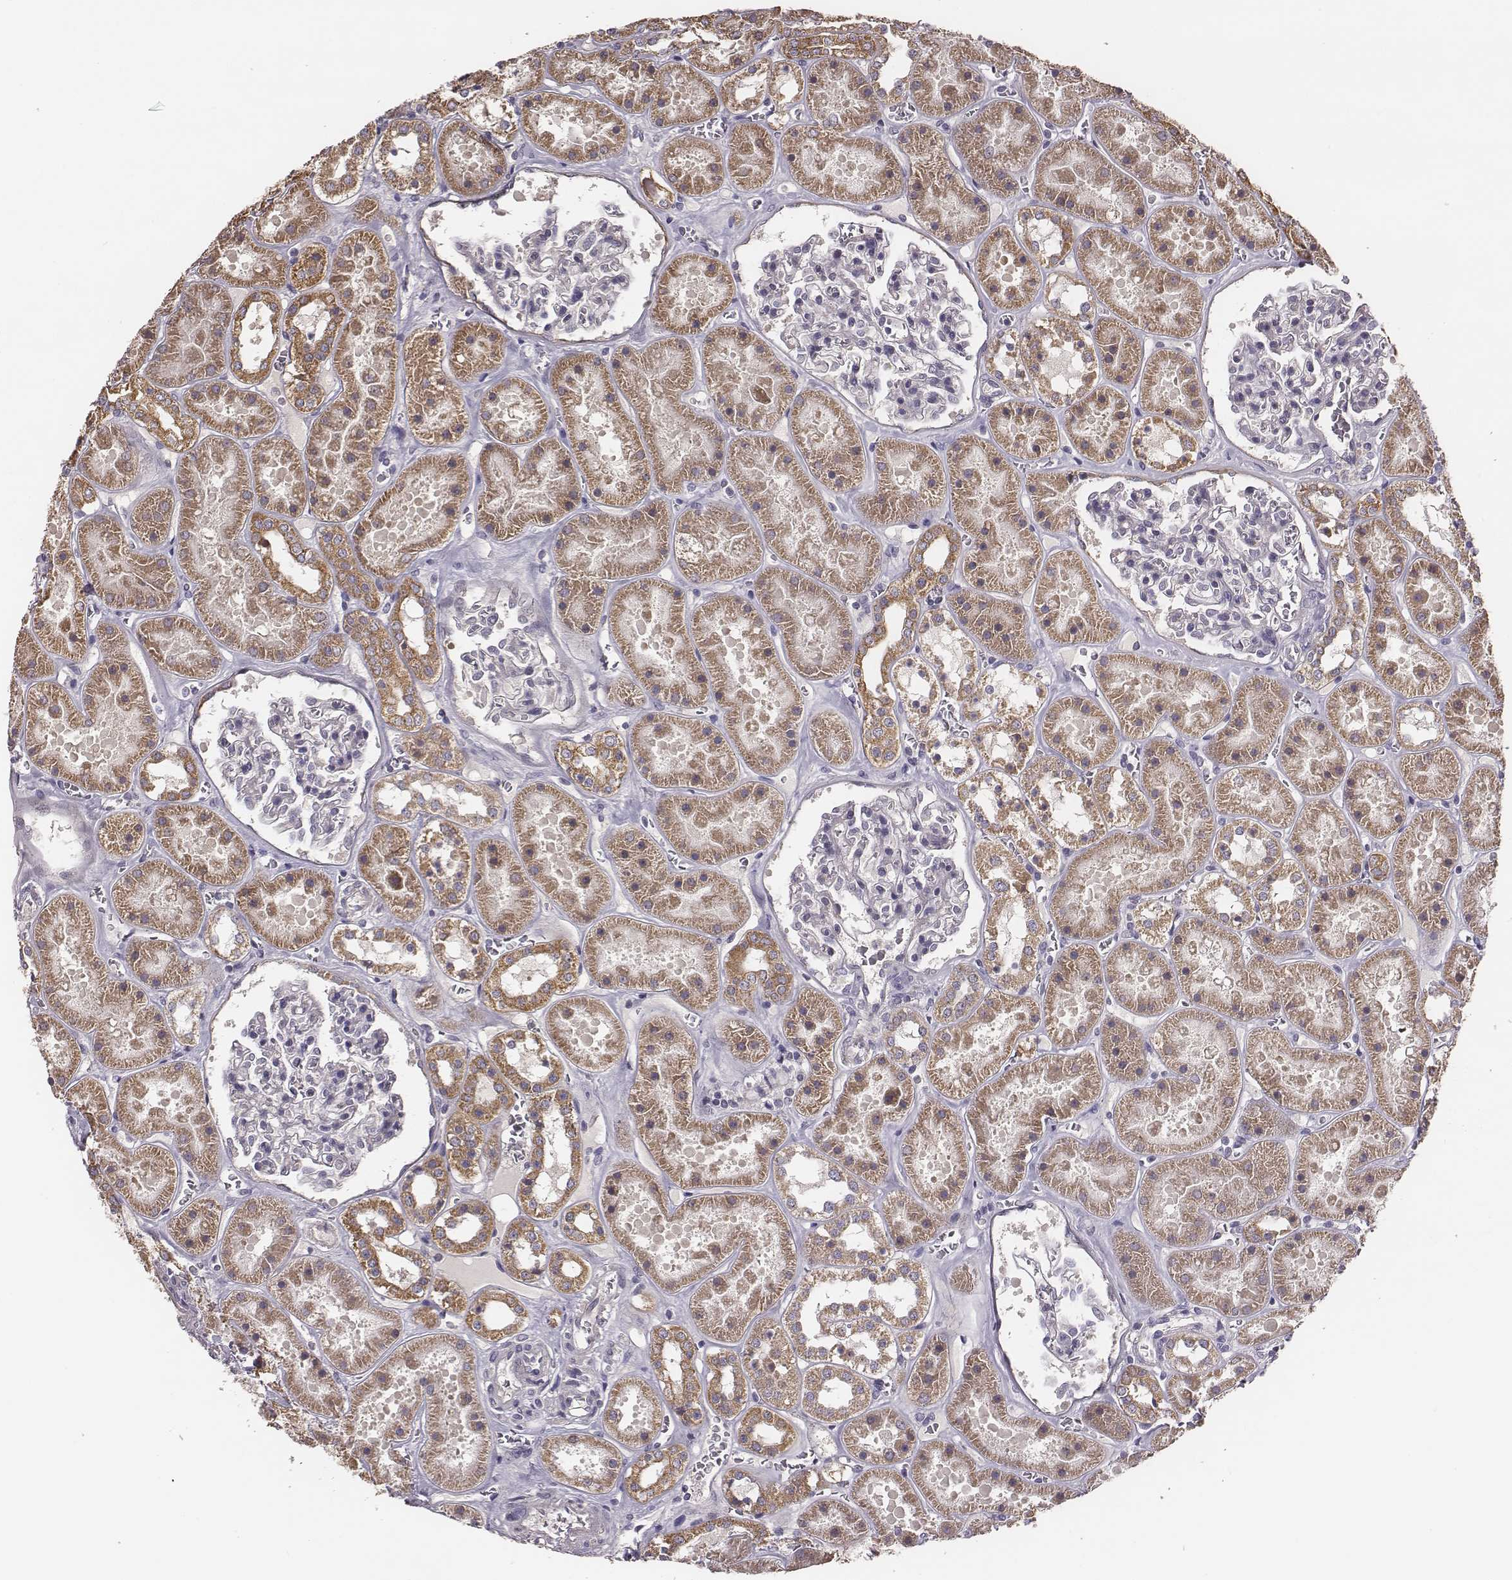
{"staining": {"intensity": "negative", "quantity": "none", "location": "none"}, "tissue": "kidney", "cell_type": "Cells in glomeruli", "image_type": "normal", "snomed": [{"axis": "morphology", "description": "Normal tissue, NOS"}, {"axis": "topography", "description": "Kidney"}], "caption": "High magnification brightfield microscopy of normal kidney stained with DAB (brown) and counterstained with hematoxylin (blue): cells in glomeruli show no significant positivity. The staining is performed using DAB (3,3'-diaminobenzidine) brown chromogen with nuclei counter-stained in using hematoxylin.", "gene": "HAVCR1", "patient": {"sex": "female", "age": 41}}